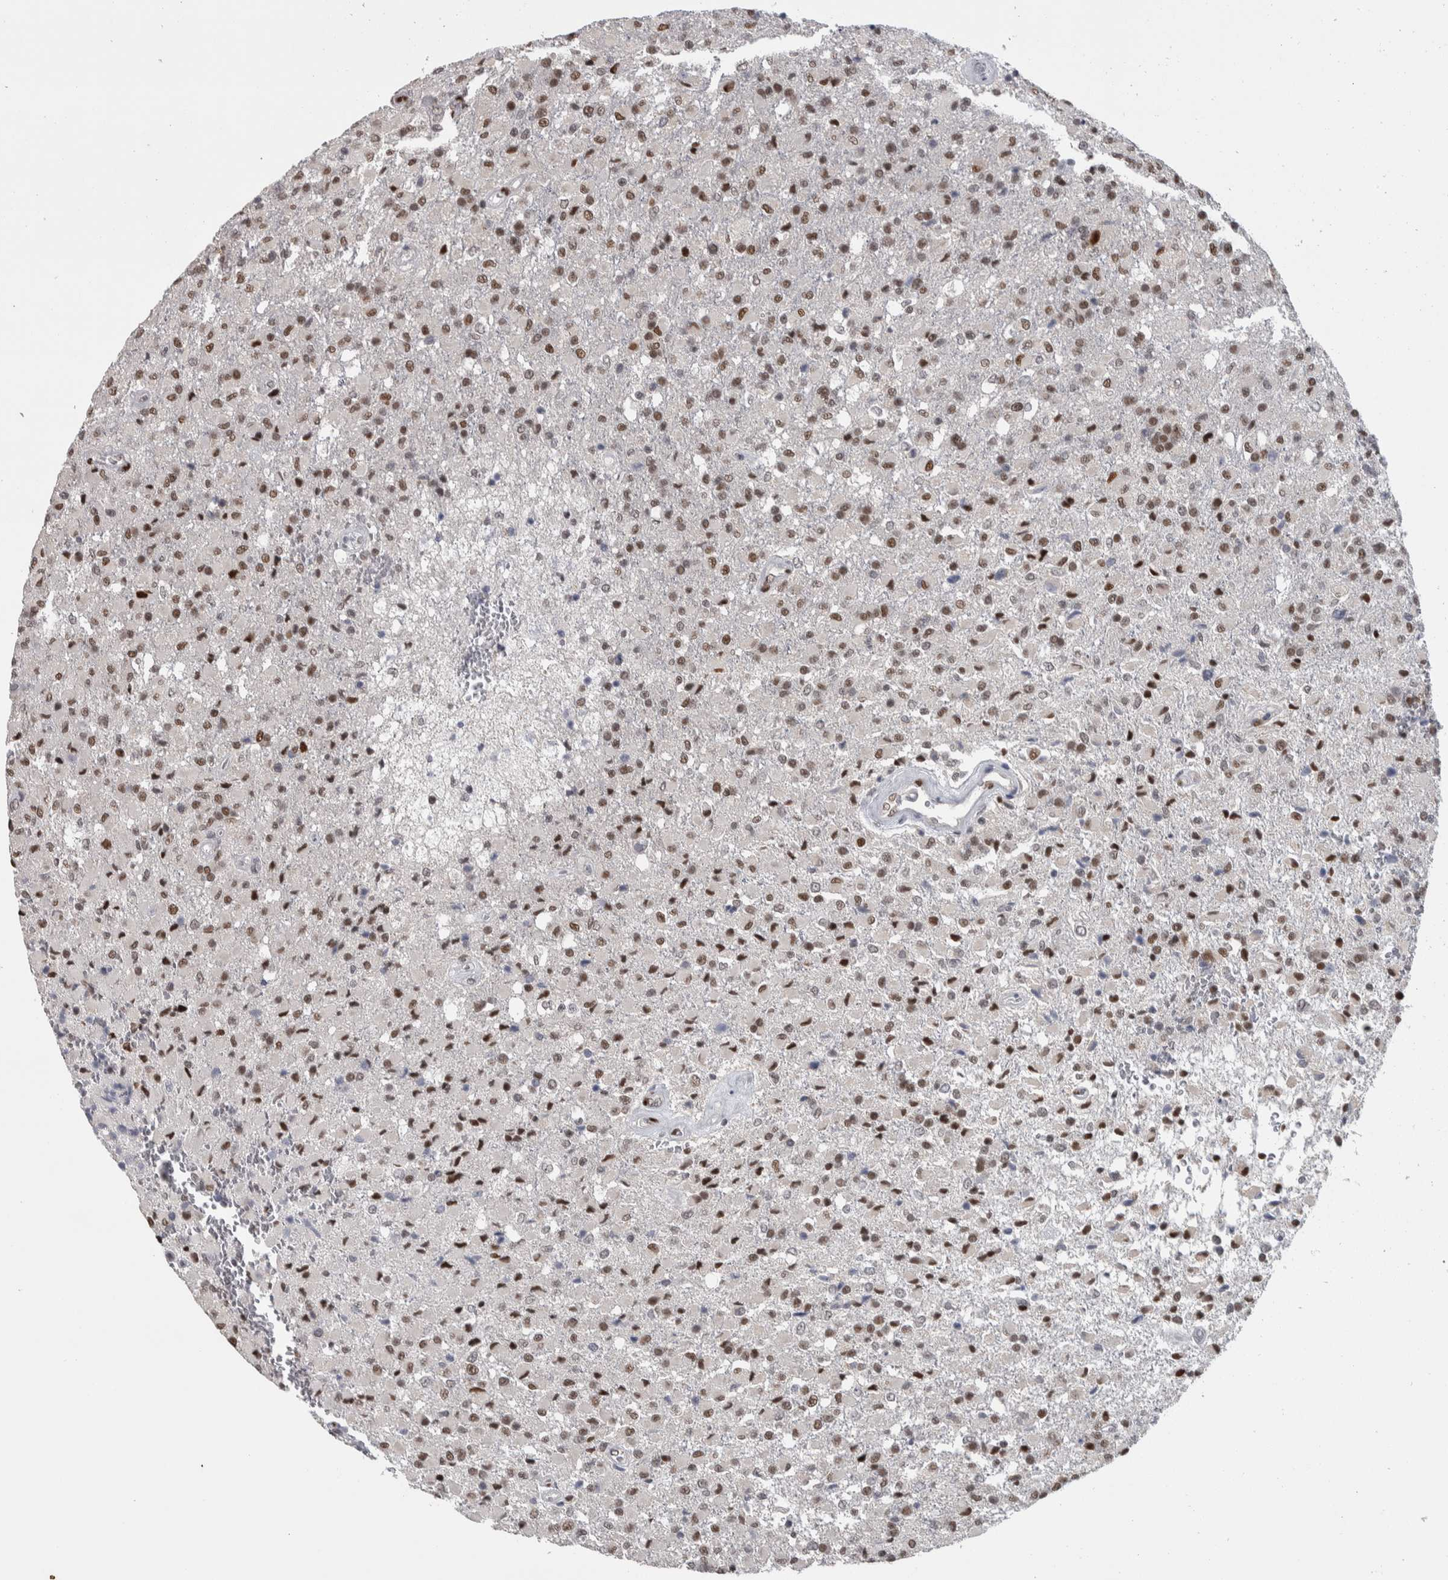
{"staining": {"intensity": "moderate", "quantity": ">75%", "location": "nuclear"}, "tissue": "glioma", "cell_type": "Tumor cells", "image_type": "cancer", "snomed": [{"axis": "morphology", "description": "Glioma, malignant, High grade"}, {"axis": "topography", "description": "Brain"}], "caption": "Immunohistochemistry image of glioma stained for a protein (brown), which shows medium levels of moderate nuclear staining in approximately >75% of tumor cells.", "gene": "HEXIM2", "patient": {"sex": "male", "age": 71}}